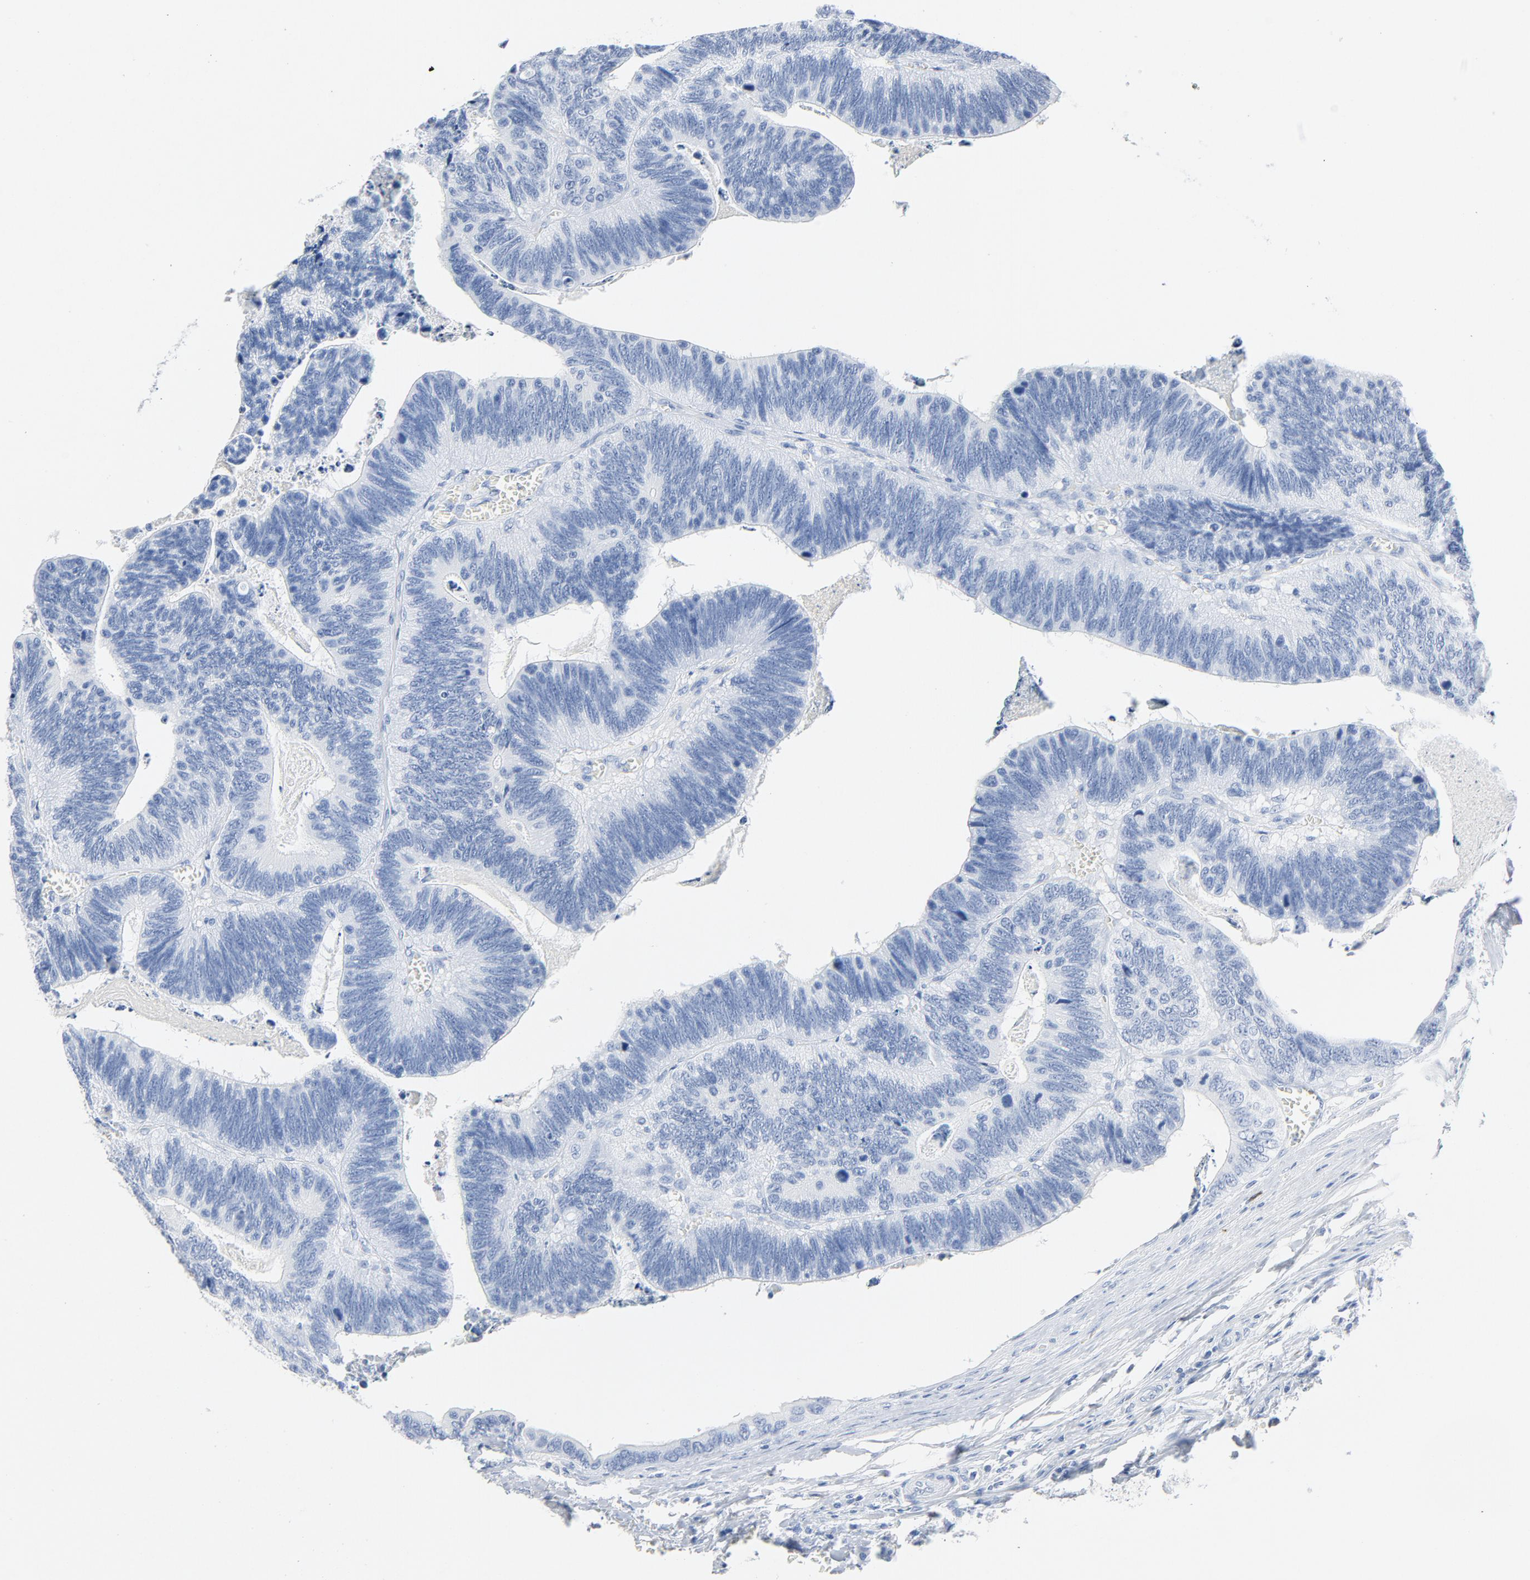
{"staining": {"intensity": "negative", "quantity": "none", "location": "none"}, "tissue": "colorectal cancer", "cell_type": "Tumor cells", "image_type": "cancer", "snomed": [{"axis": "morphology", "description": "Adenocarcinoma, NOS"}, {"axis": "topography", "description": "Colon"}], "caption": "Tumor cells are negative for brown protein staining in adenocarcinoma (colorectal).", "gene": "PTPRB", "patient": {"sex": "male", "age": 72}}